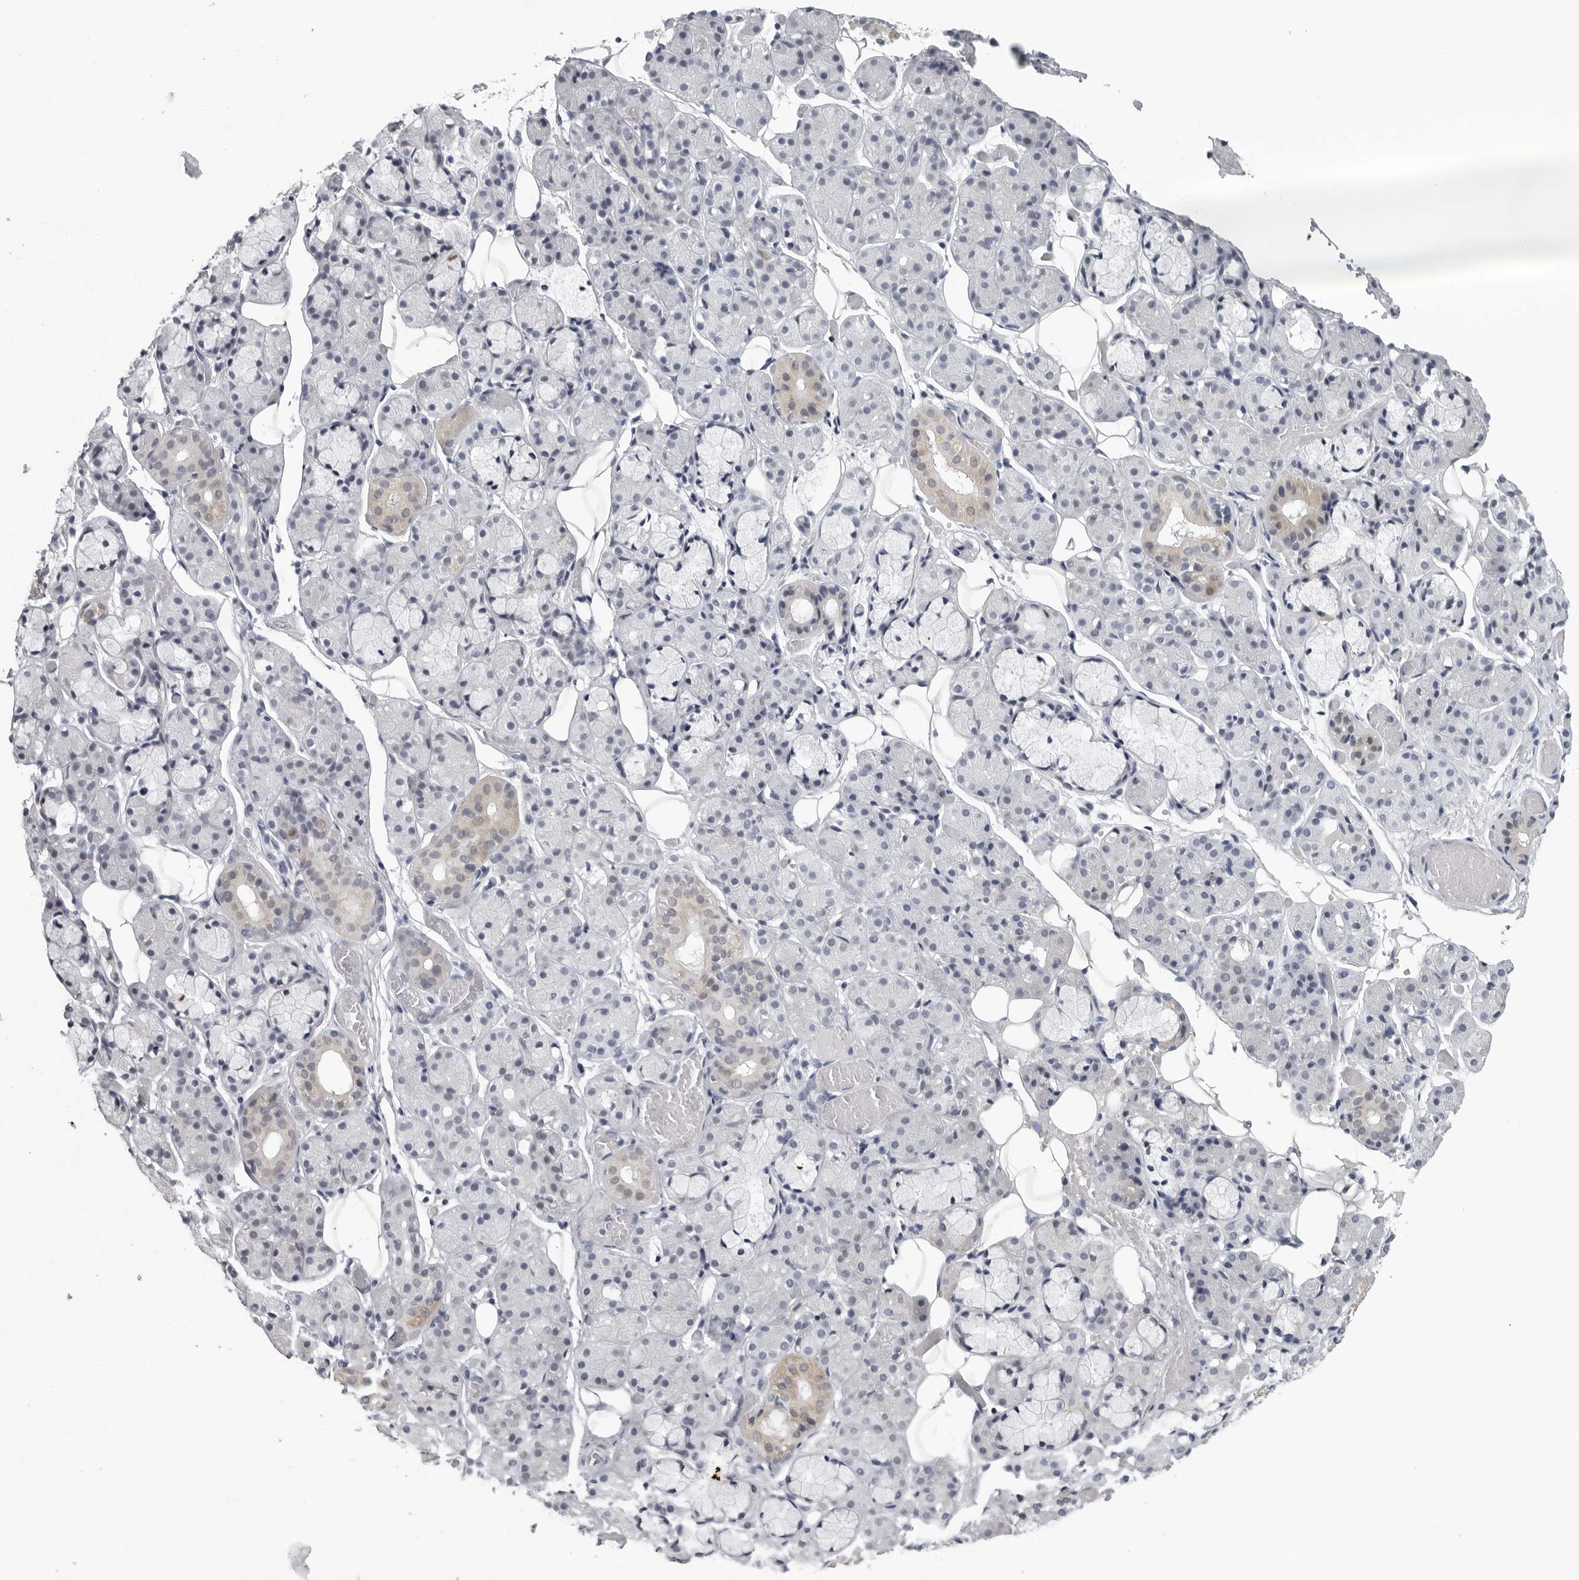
{"staining": {"intensity": "weak", "quantity": "<25%", "location": "cytoplasmic/membranous"}, "tissue": "salivary gland", "cell_type": "Glandular cells", "image_type": "normal", "snomed": [{"axis": "morphology", "description": "Normal tissue, NOS"}, {"axis": "topography", "description": "Salivary gland"}], "caption": "Micrograph shows no significant protein staining in glandular cells of benign salivary gland.", "gene": "OPLAH", "patient": {"sex": "male", "age": 63}}